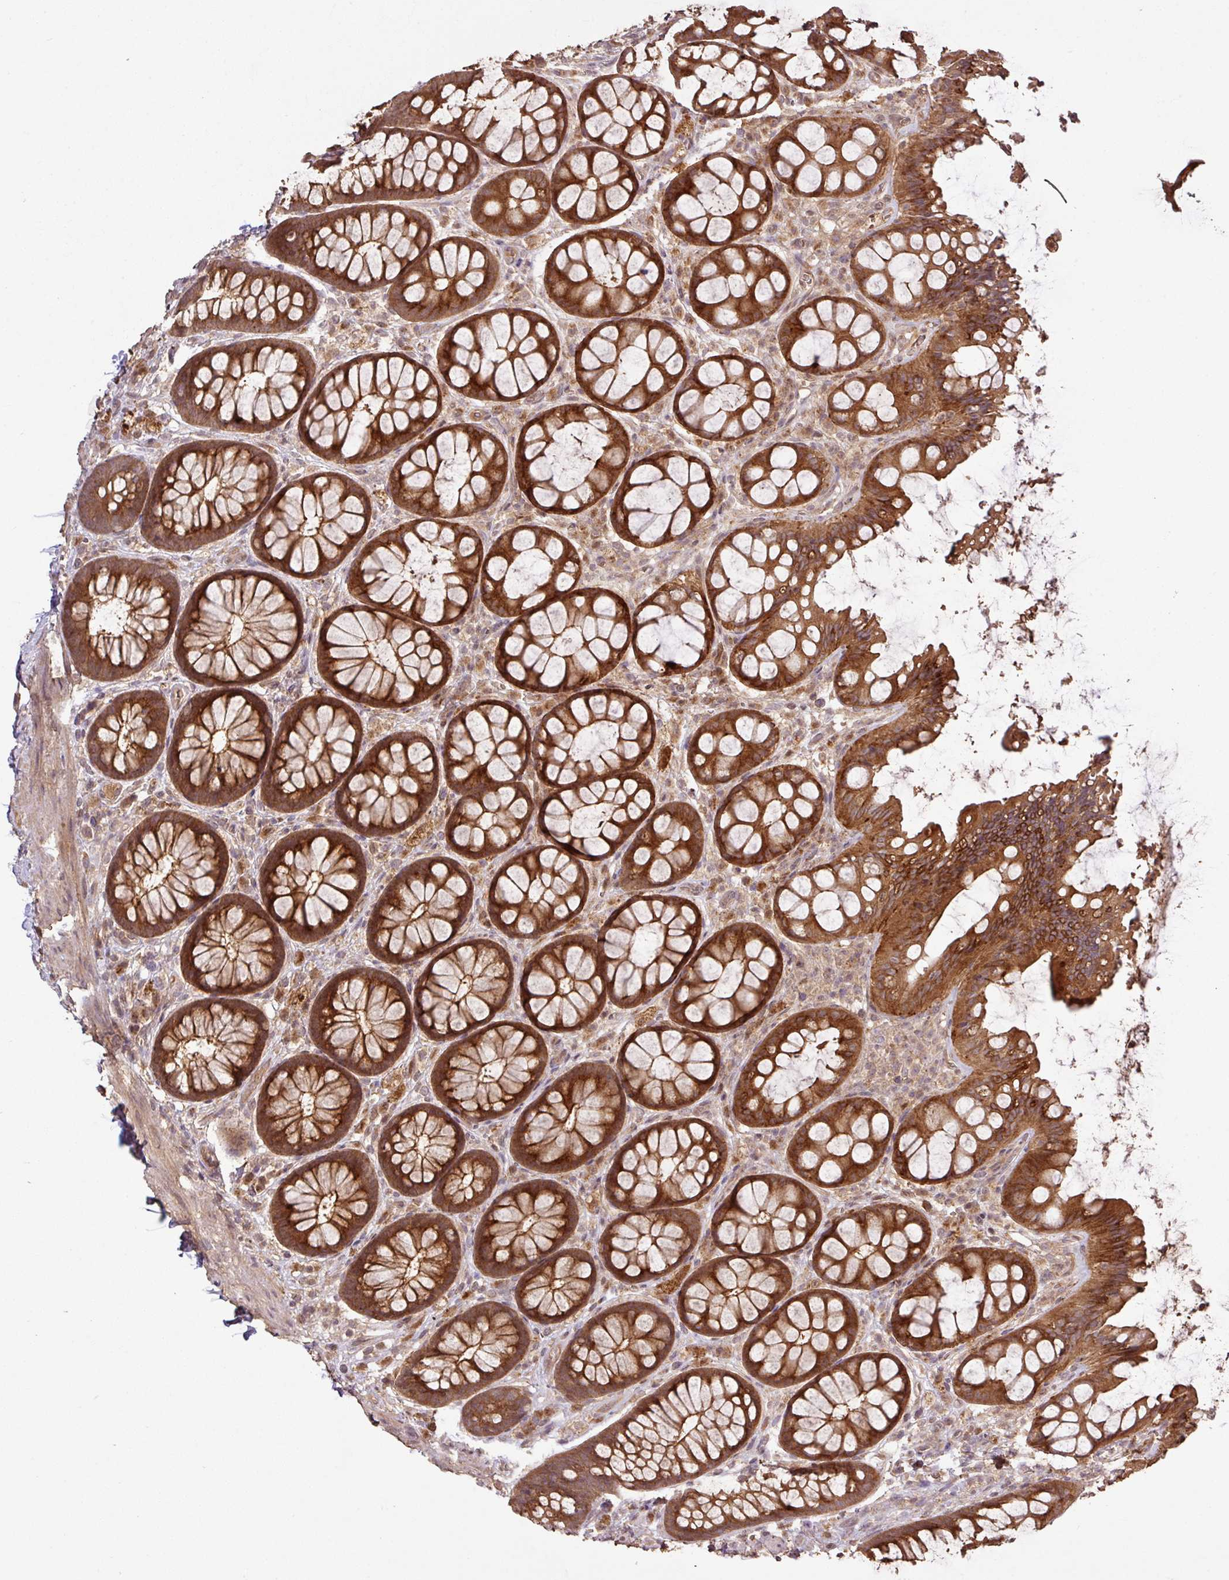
{"staining": {"intensity": "strong", "quantity": ">75%", "location": "cytoplasmic/membranous"}, "tissue": "rectum", "cell_type": "Glandular cells", "image_type": "normal", "snomed": [{"axis": "morphology", "description": "Normal tissue, NOS"}, {"axis": "topography", "description": "Rectum"}], "caption": "Immunohistochemistry of normal human rectum exhibits high levels of strong cytoplasmic/membranous staining in about >75% of glandular cells.", "gene": "FAIM", "patient": {"sex": "female", "age": 67}}